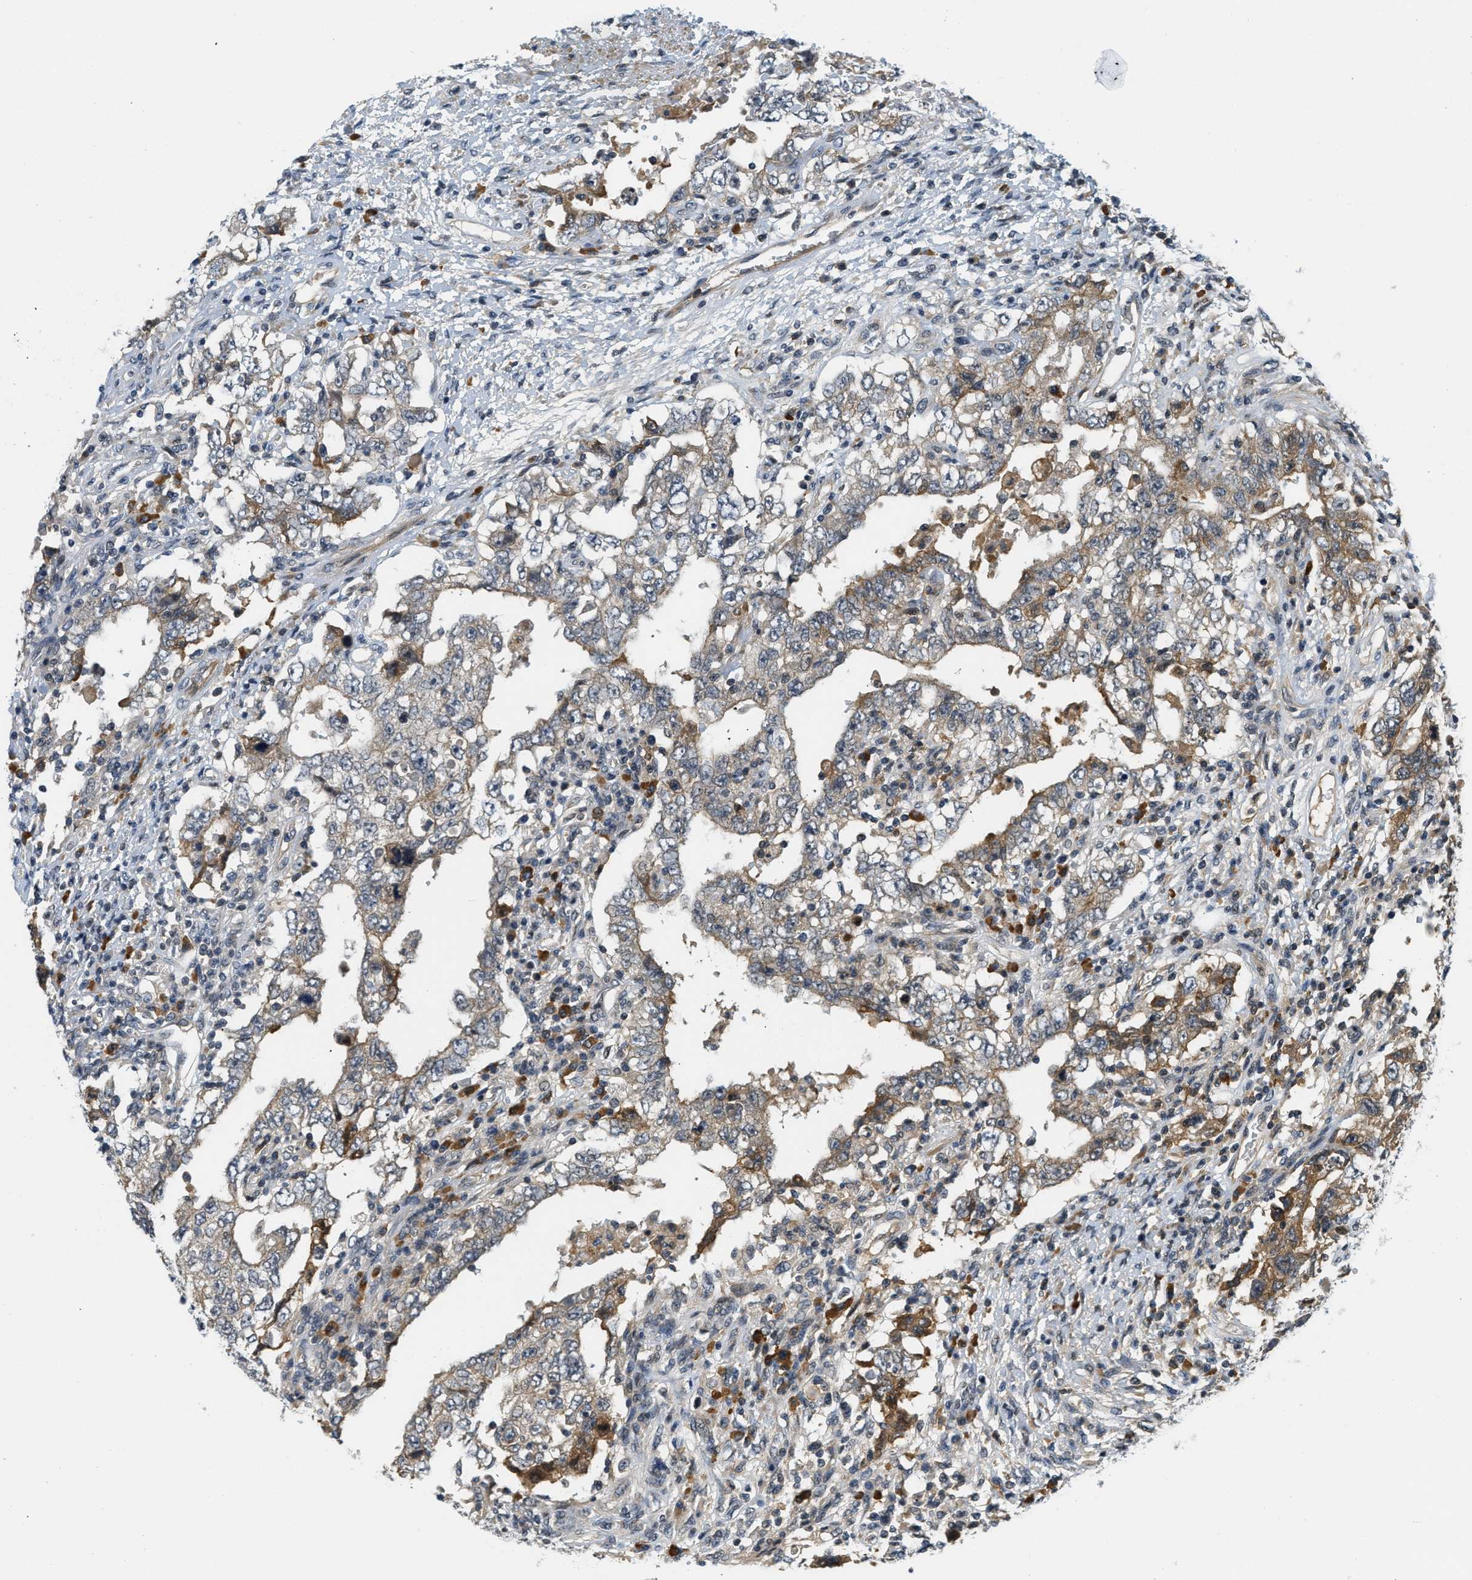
{"staining": {"intensity": "moderate", "quantity": "25%-75%", "location": "cytoplasmic/membranous"}, "tissue": "testis cancer", "cell_type": "Tumor cells", "image_type": "cancer", "snomed": [{"axis": "morphology", "description": "Carcinoma, Embryonal, NOS"}, {"axis": "topography", "description": "Testis"}], "caption": "An immunohistochemistry (IHC) micrograph of neoplastic tissue is shown. Protein staining in brown labels moderate cytoplasmic/membranous positivity in embryonal carcinoma (testis) within tumor cells.", "gene": "KMT2A", "patient": {"sex": "male", "age": 26}}